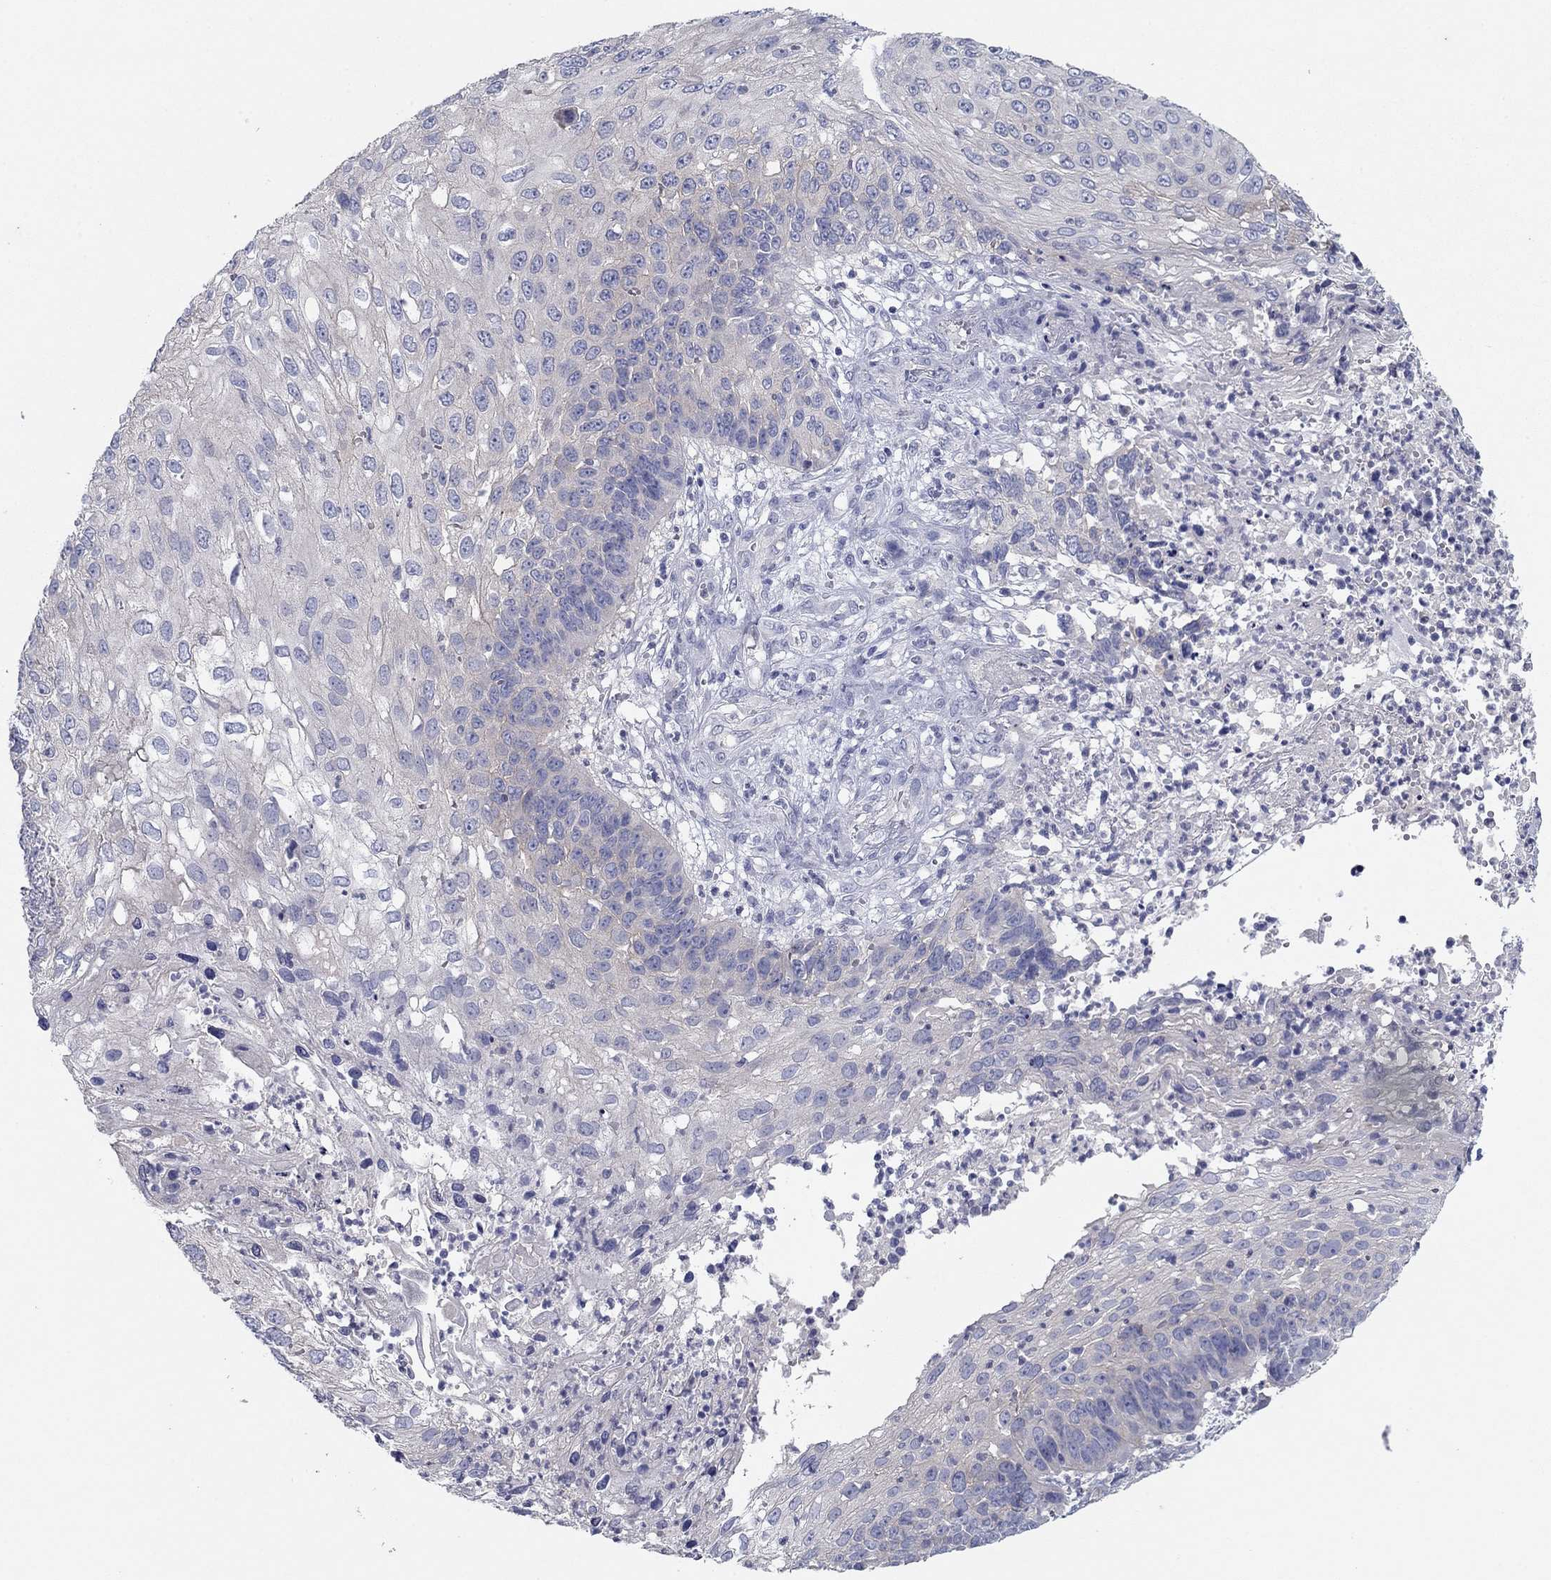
{"staining": {"intensity": "negative", "quantity": "none", "location": "none"}, "tissue": "skin cancer", "cell_type": "Tumor cells", "image_type": "cancer", "snomed": [{"axis": "morphology", "description": "Squamous cell carcinoma, NOS"}, {"axis": "topography", "description": "Skin"}], "caption": "IHC photomicrograph of skin cancer stained for a protein (brown), which demonstrates no staining in tumor cells. (Brightfield microscopy of DAB (3,3'-diaminobenzidine) IHC at high magnification).", "gene": "PLS1", "patient": {"sex": "male", "age": 92}}